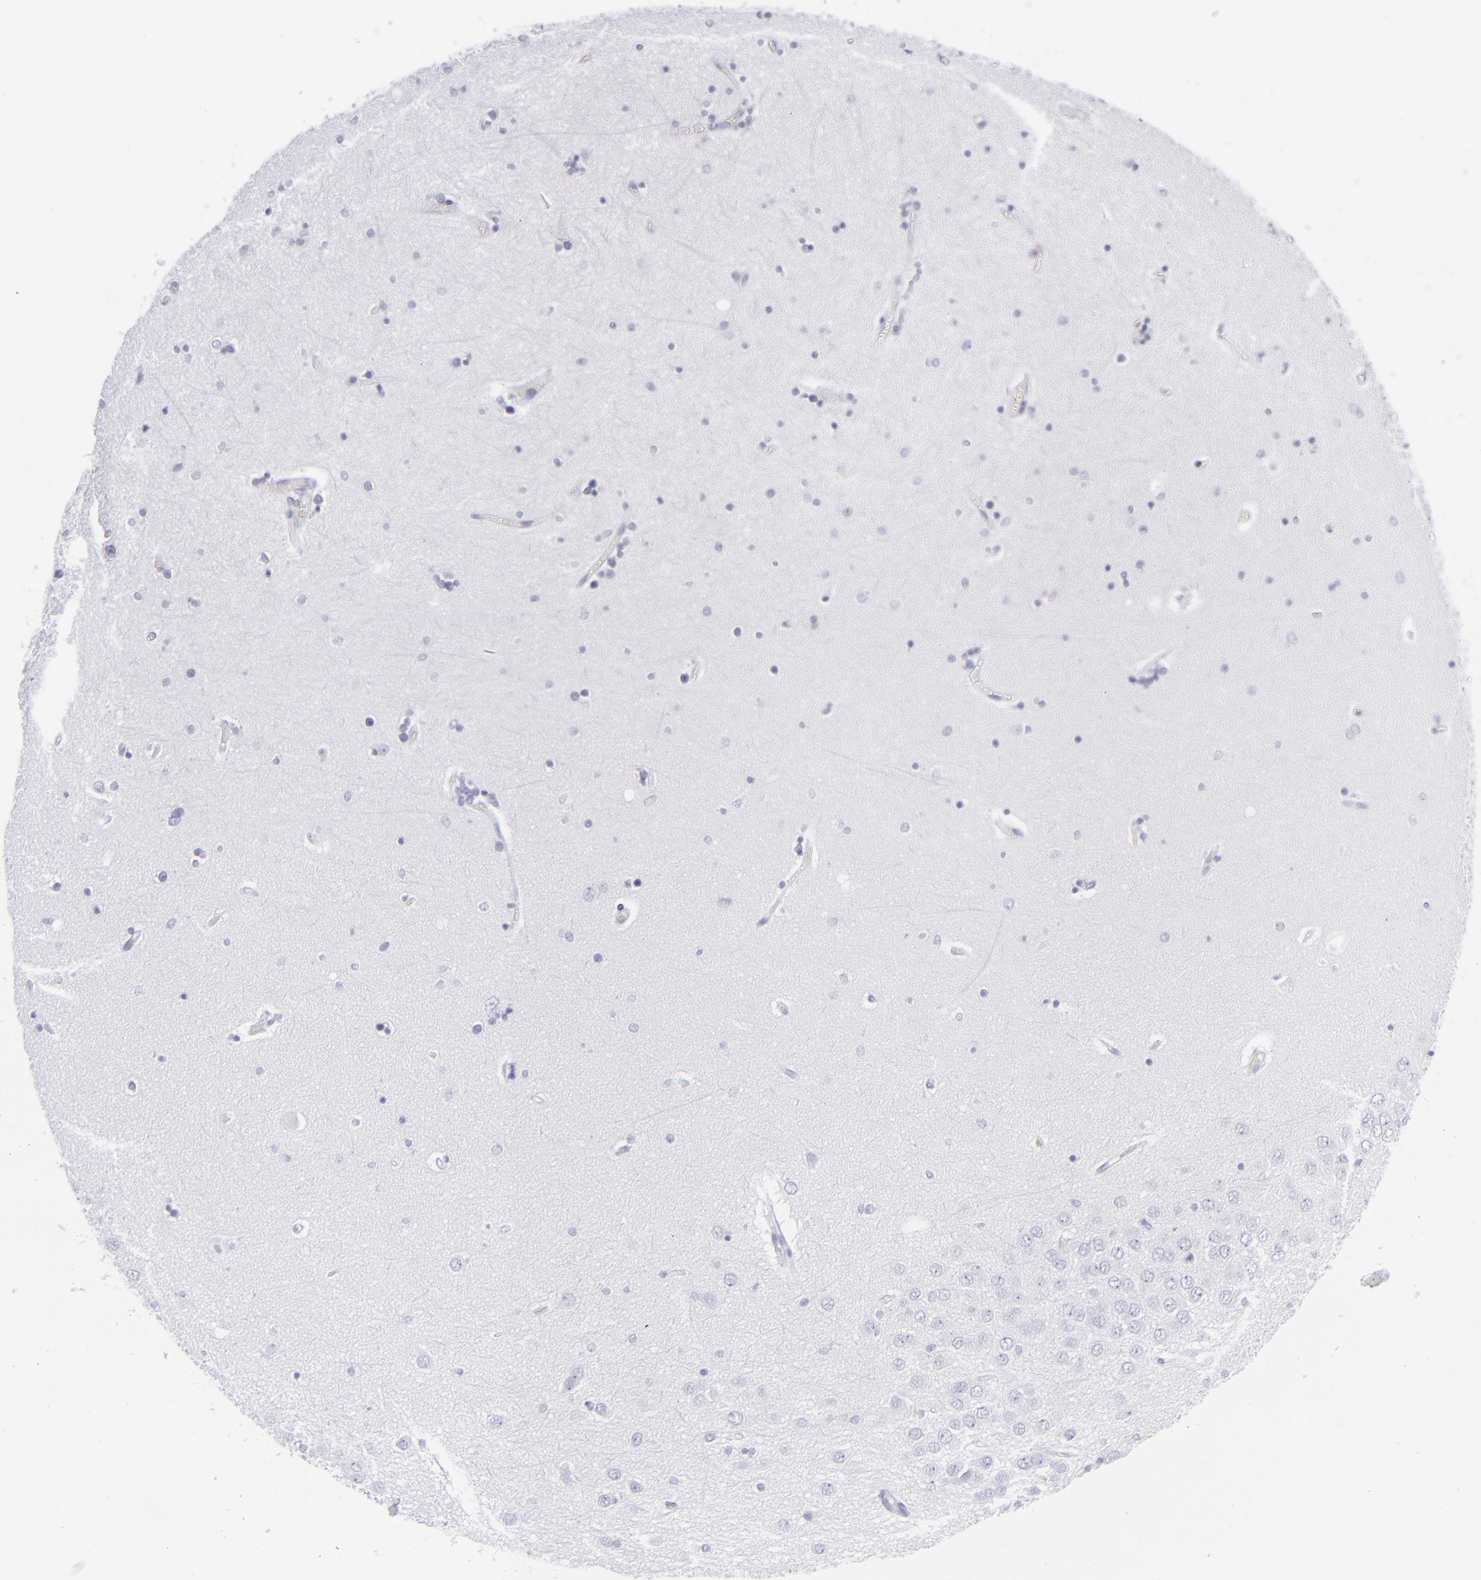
{"staining": {"intensity": "negative", "quantity": "none", "location": "none"}, "tissue": "hippocampus", "cell_type": "Glial cells", "image_type": "normal", "snomed": [{"axis": "morphology", "description": "Normal tissue, NOS"}, {"axis": "topography", "description": "Hippocampus"}], "caption": "There is no significant expression in glial cells of hippocampus. Brightfield microscopy of immunohistochemistry (IHC) stained with DAB (3,3'-diaminobenzidine) (brown) and hematoxylin (blue), captured at high magnification.", "gene": "SELPLG", "patient": {"sex": "female", "age": 54}}